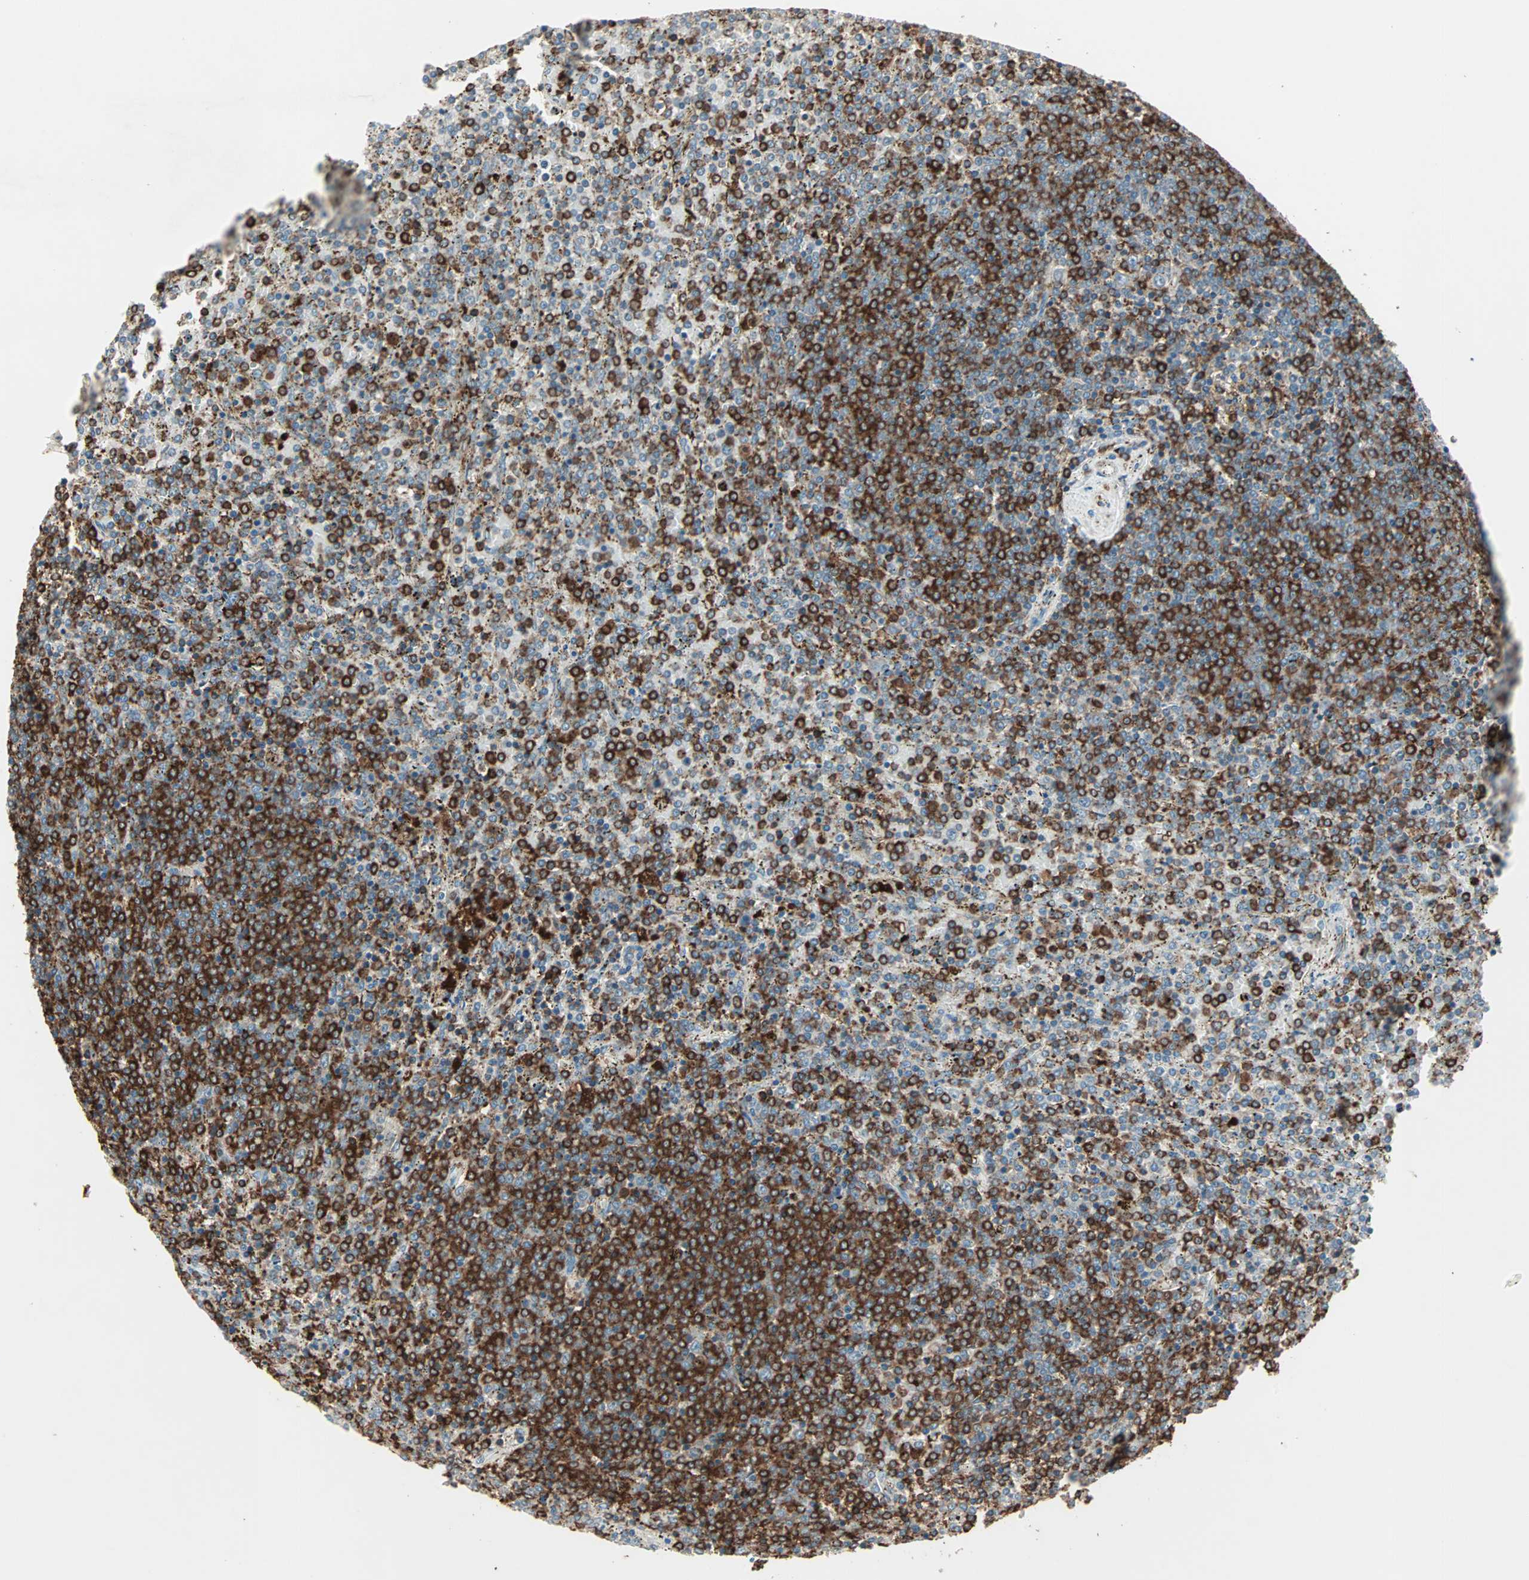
{"staining": {"intensity": "strong", "quantity": "25%-75%", "location": "cytoplasmic/membranous"}, "tissue": "lymphoma", "cell_type": "Tumor cells", "image_type": "cancer", "snomed": [{"axis": "morphology", "description": "Malignant lymphoma, non-Hodgkin's type, Low grade"}, {"axis": "topography", "description": "Spleen"}], "caption": "An immunohistochemistry (IHC) micrograph of tumor tissue is shown. Protein staining in brown shows strong cytoplasmic/membranous positivity in malignant lymphoma, non-Hodgkin's type (low-grade) within tumor cells.", "gene": "MMP3", "patient": {"sex": "female", "age": 77}}